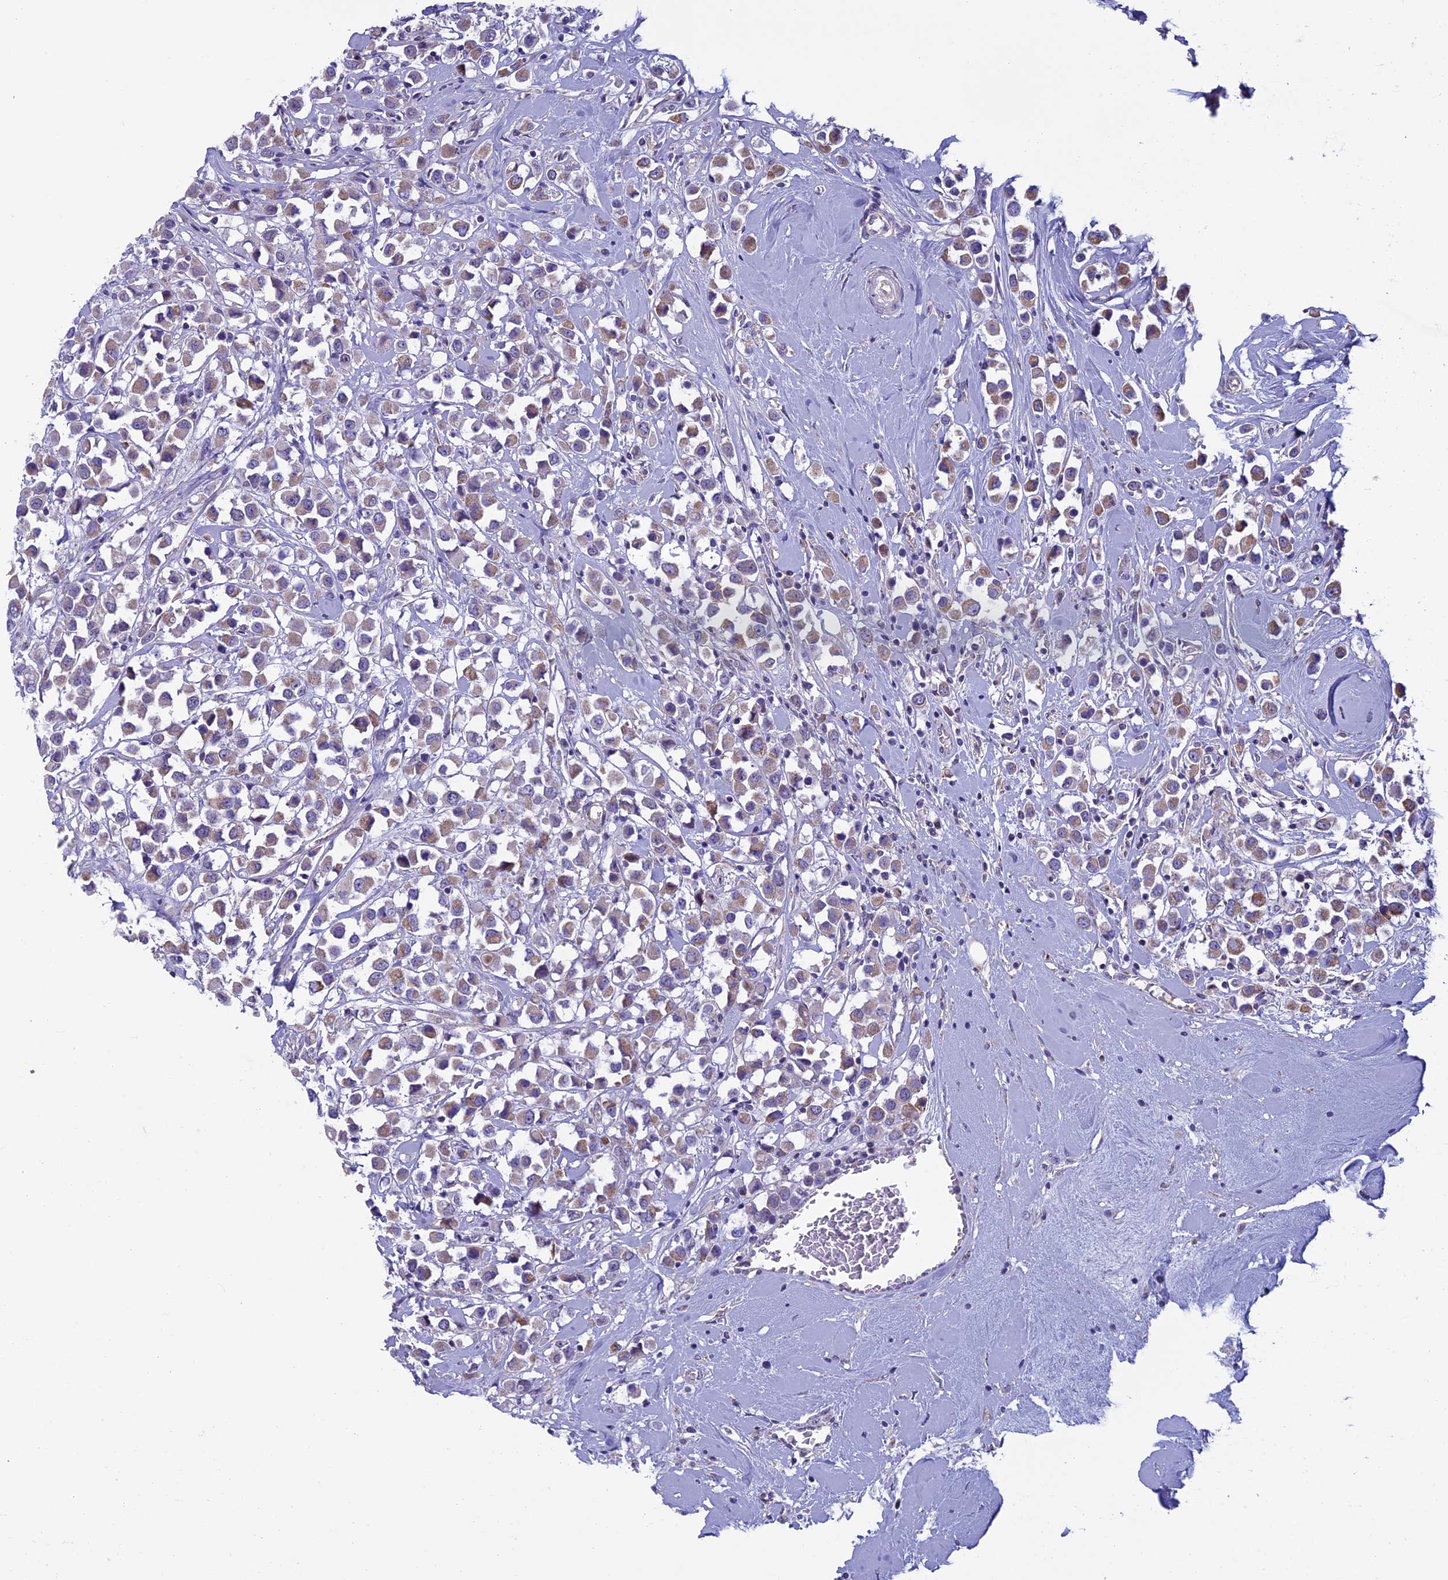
{"staining": {"intensity": "weak", "quantity": "25%-75%", "location": "cytoplasmic/membranous"}, "tissue": "breast cancer", "cell_type": "Tumor cells", "image_type": "cancer", "snomed": [{"axis": "morphology", "description": "Duct carcinoma"}, {"axis": "topography", "description": "Breast"}], "caption": "Tumor cells exhibit weak cytoplasmic/membranous expression in about 25%-75% of cells in breast cancer (intraductal carcinoma). (DAB = brown stain, brightfield microscopy at high magnification).", "gene": "MFSD12", "patient": {"sex": "female", "age": 61}}